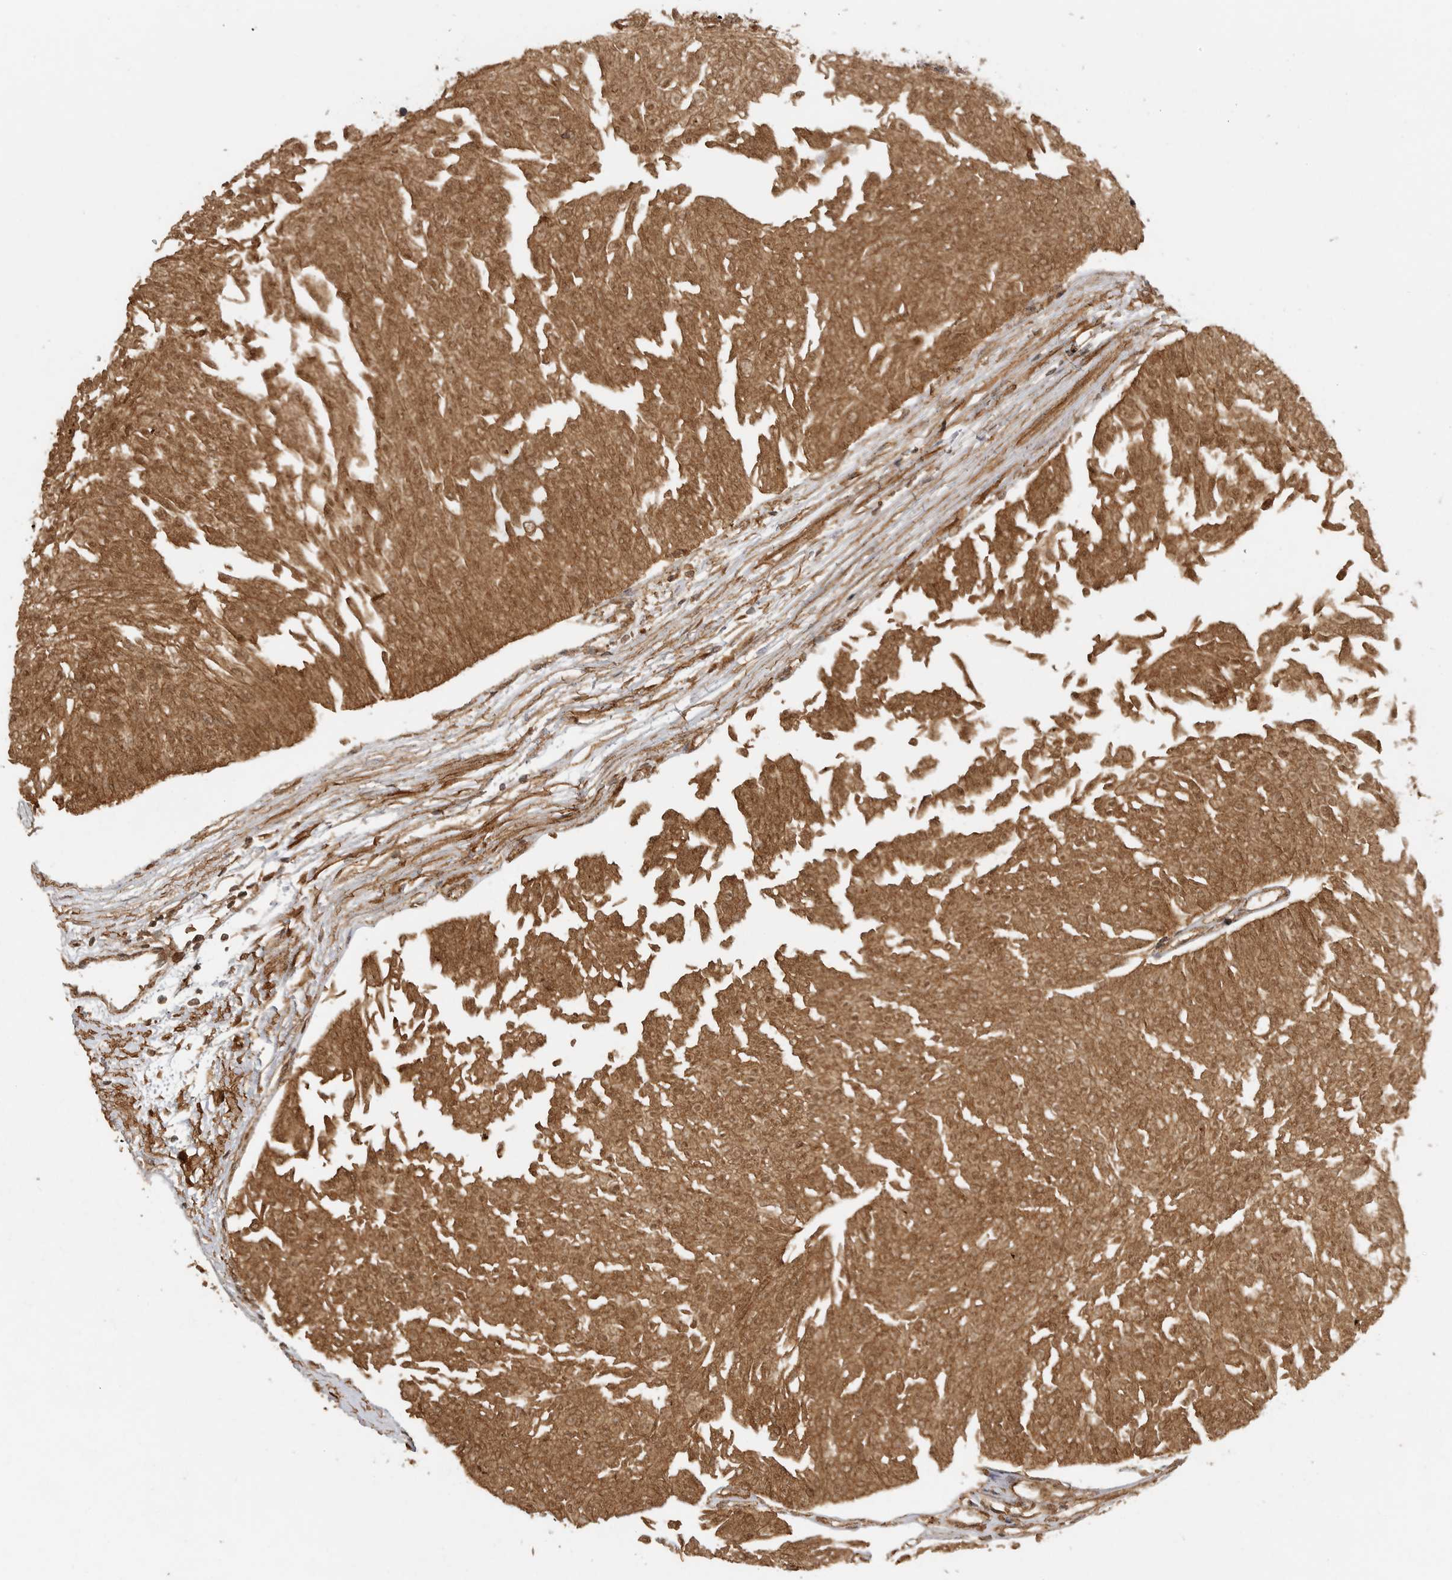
{"staining": {"intensity": "moderate", "quantity": ">75%", "location": "cytoplasmic/membranous,nuclear"}, "tissue": "urothelial cancer", "cell_type": "Tumor cells", "image_type": "cancer", "snomed": [{"axis": "morphology", "description": "Urothelial carcinoma, Low grade"}, {"axis": "topography", "description": "Urinary bladder"}], "caption": "DAB (3,3'-diaminobenzidine) immunohistochemical staining of urothelial cancer displays moderate cytoplasmic/membranous and nuclear protein expression in about >75% of tumor cells.", "gene": "ICOSLG", "patient": {"sex": "male", "age": 67}}